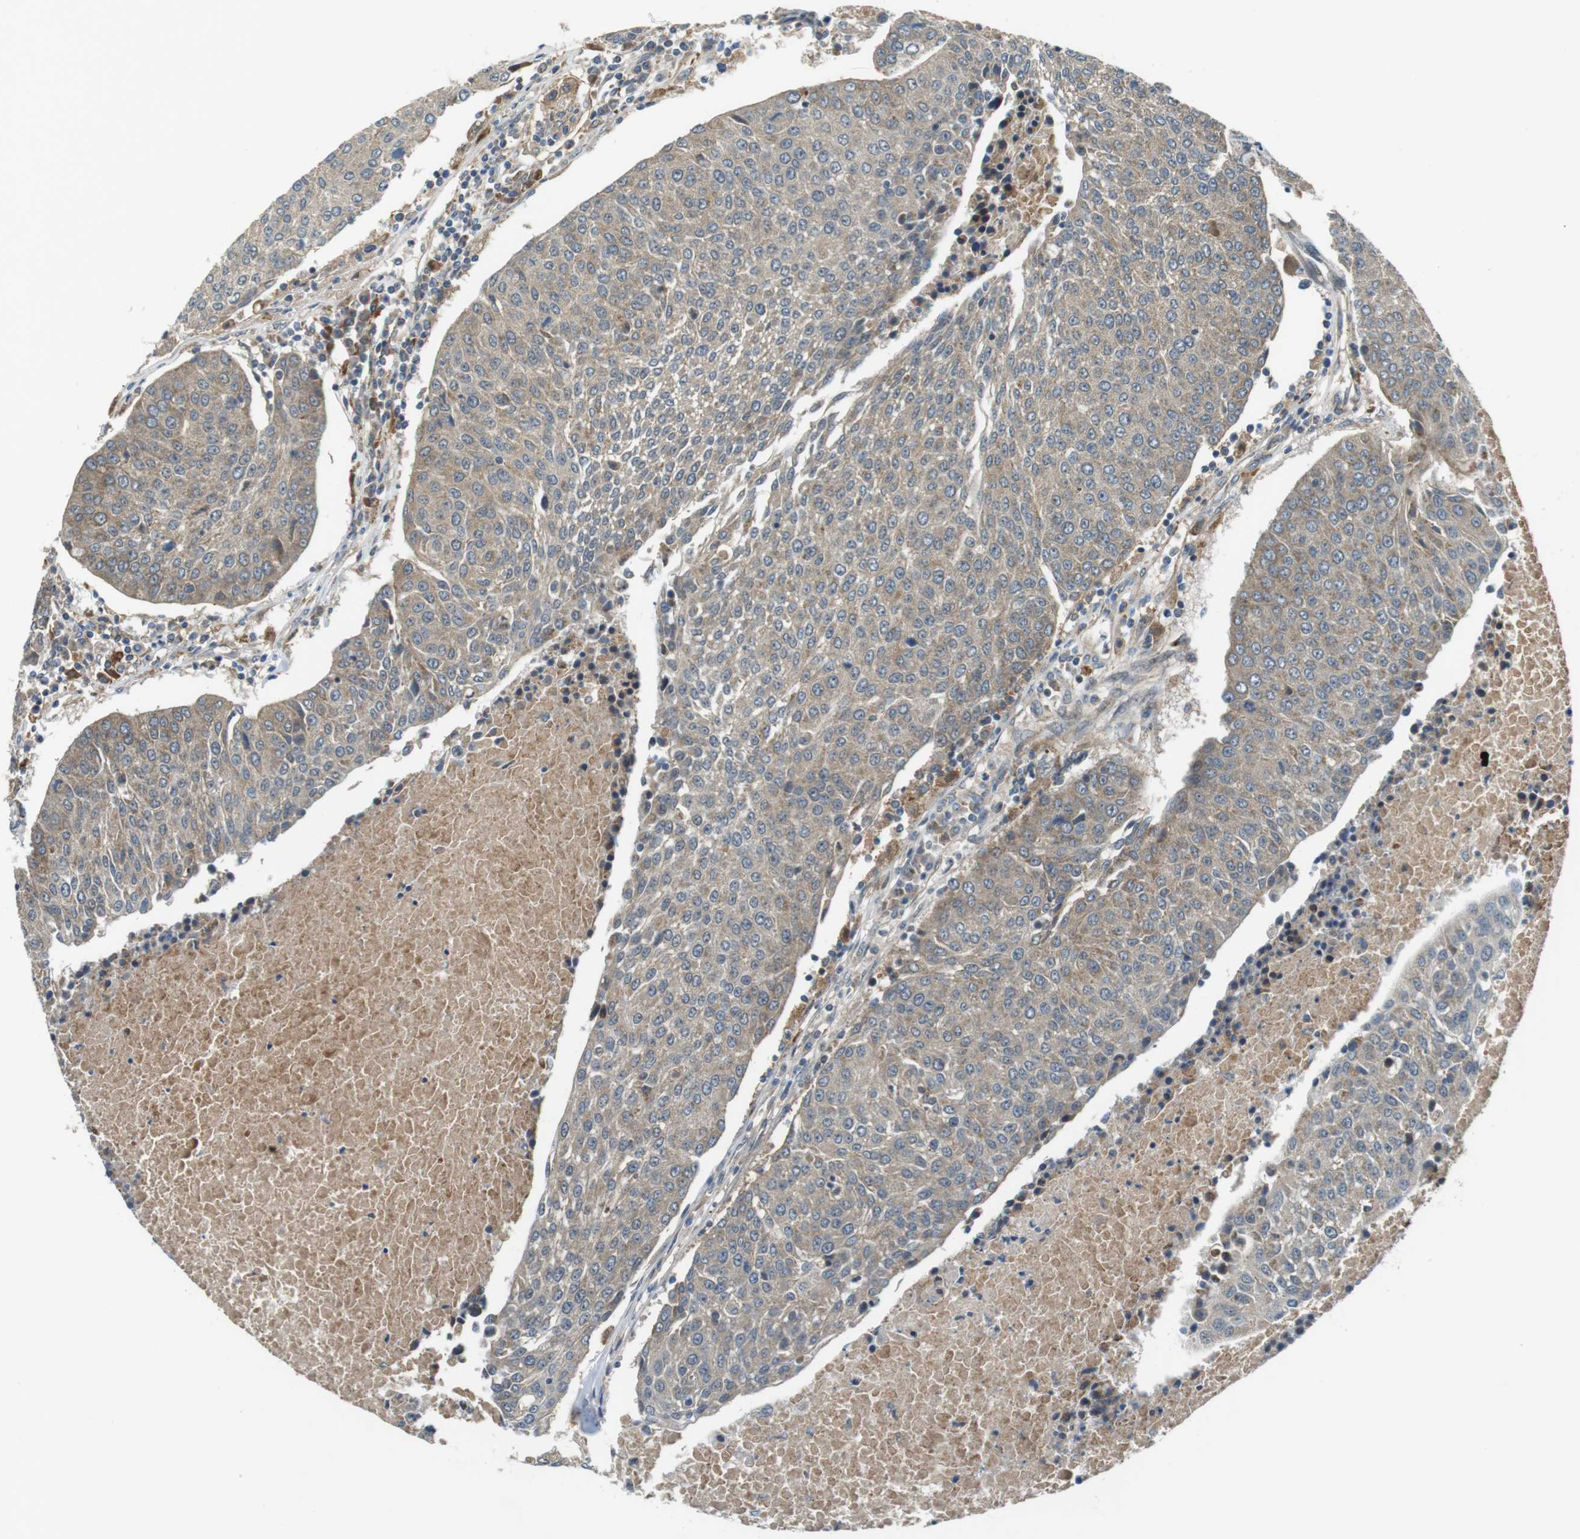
{"staining": {"intensity": "weak", "quantity": "25%-75%", "location": "cytoplasmic/membranous"}, "tissue": "urothelial cancer", "cell_type": "Tumor cells", "image_type": "cancer", "snomed": [{"axis": "morphology", "description": "Urothelial carcinoma, High grade"}, {"axis": "topography", "description": "Urinary bladder"}], "caption": "Protein positivity by immunohistochemistry demonstrates weak cytoplasmic/membranous positivity in about 25%-75% of tumor cells in urothelial cancer.", "gene": "IFFO2", "patient": {"sex": "female", "age": 85}}